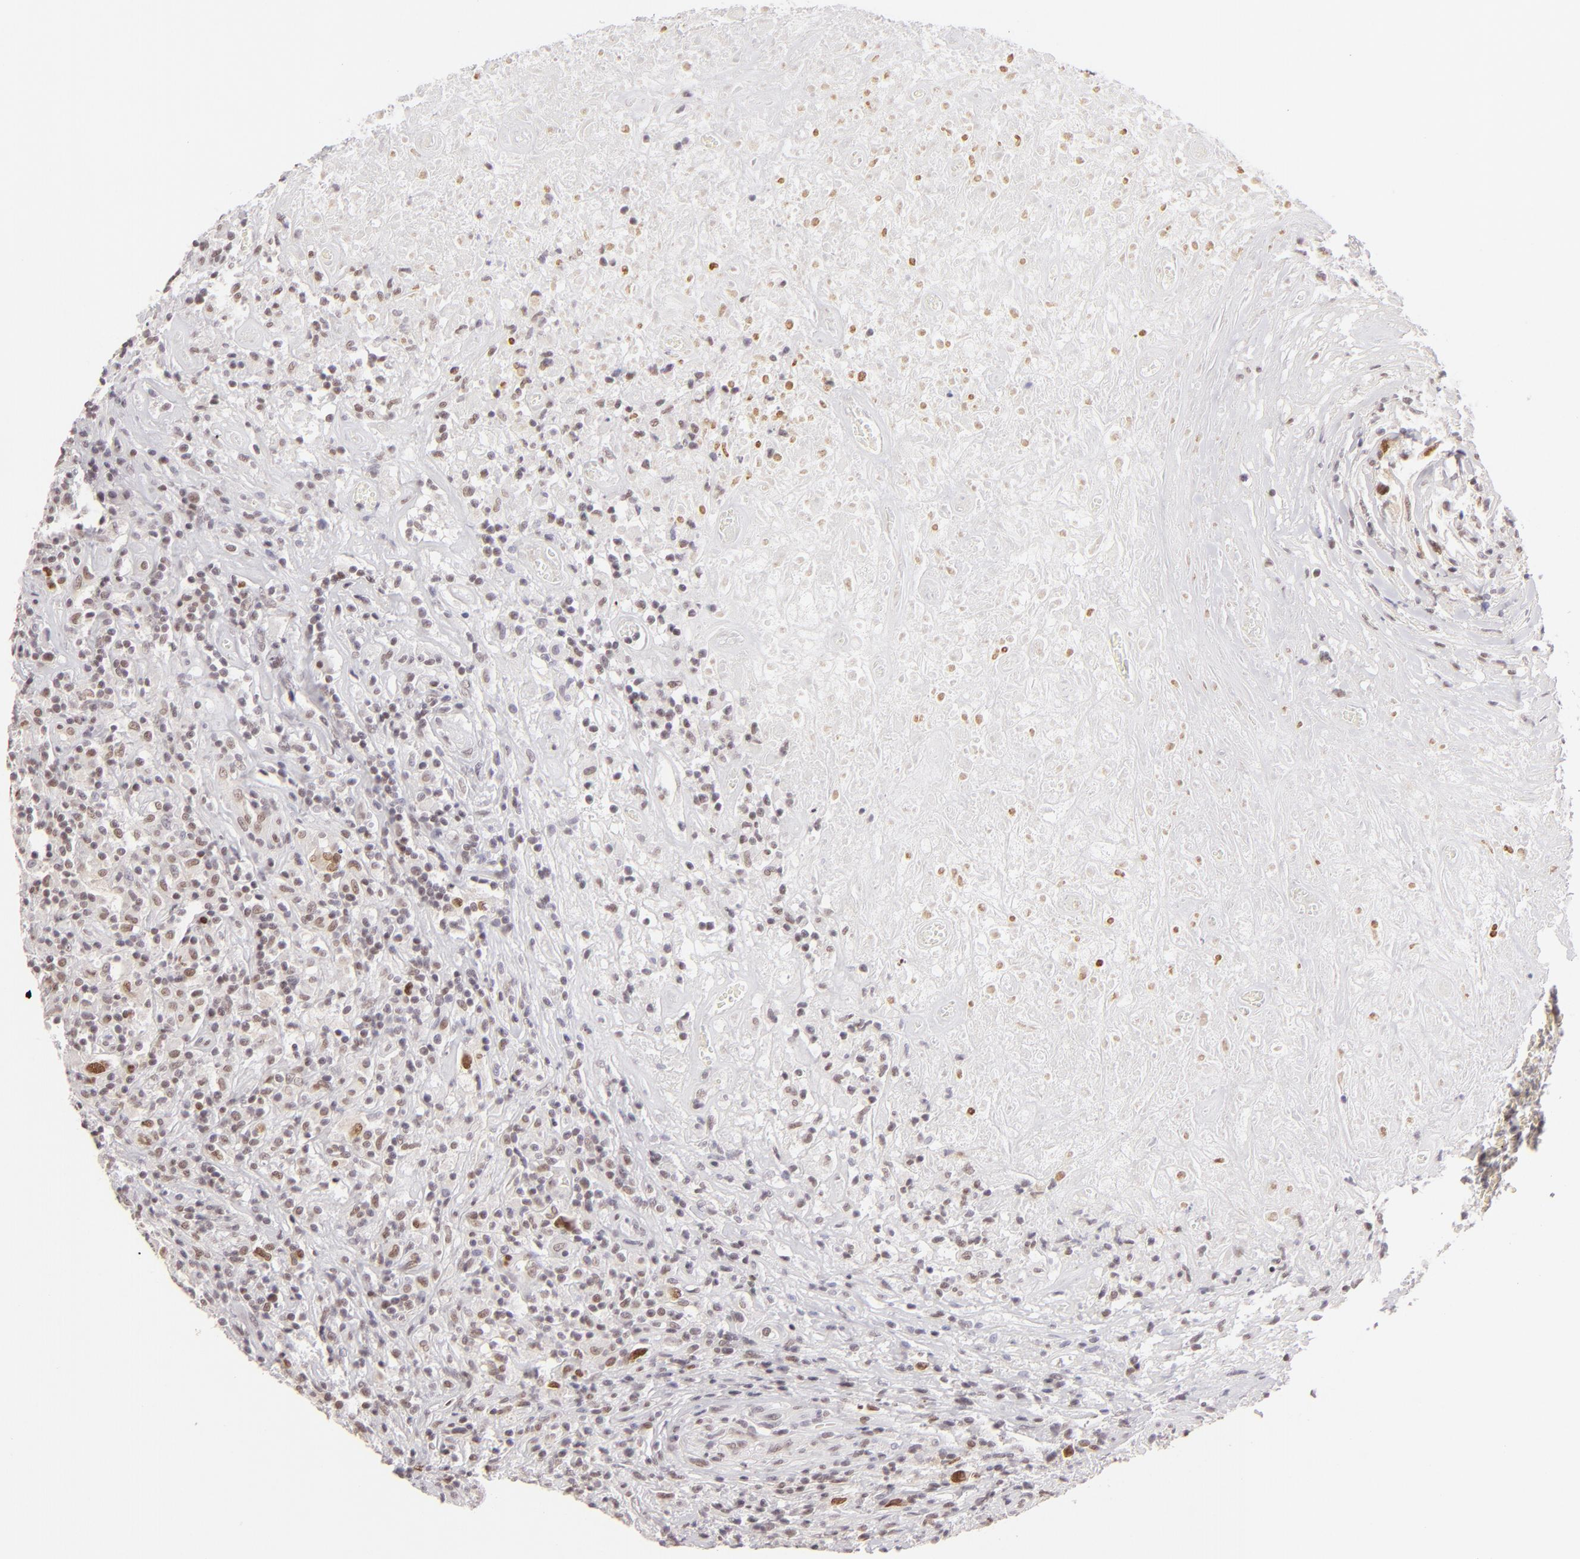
{"staining": {"intensity": "moderate", "quantity": "<25%", "location": "nuclear"}, "tissue": "lymphoma", "cell_type": "Tumor cells", "image_type": "cancer", "snomed": [{"axis": "morphology", "description": "Hodgkin's disease, NOS"}, {"axis": "topography", "description": "Lymph node"}], "caption": "DAB (3,3'-diaminobenzidine) immunohistochemical staining of lymphoma reveals moderate nuclear protein expression in about <25% of tumor cells.", "gene": "POU2F1", "patient": {"sex": "male", "age": 46}}